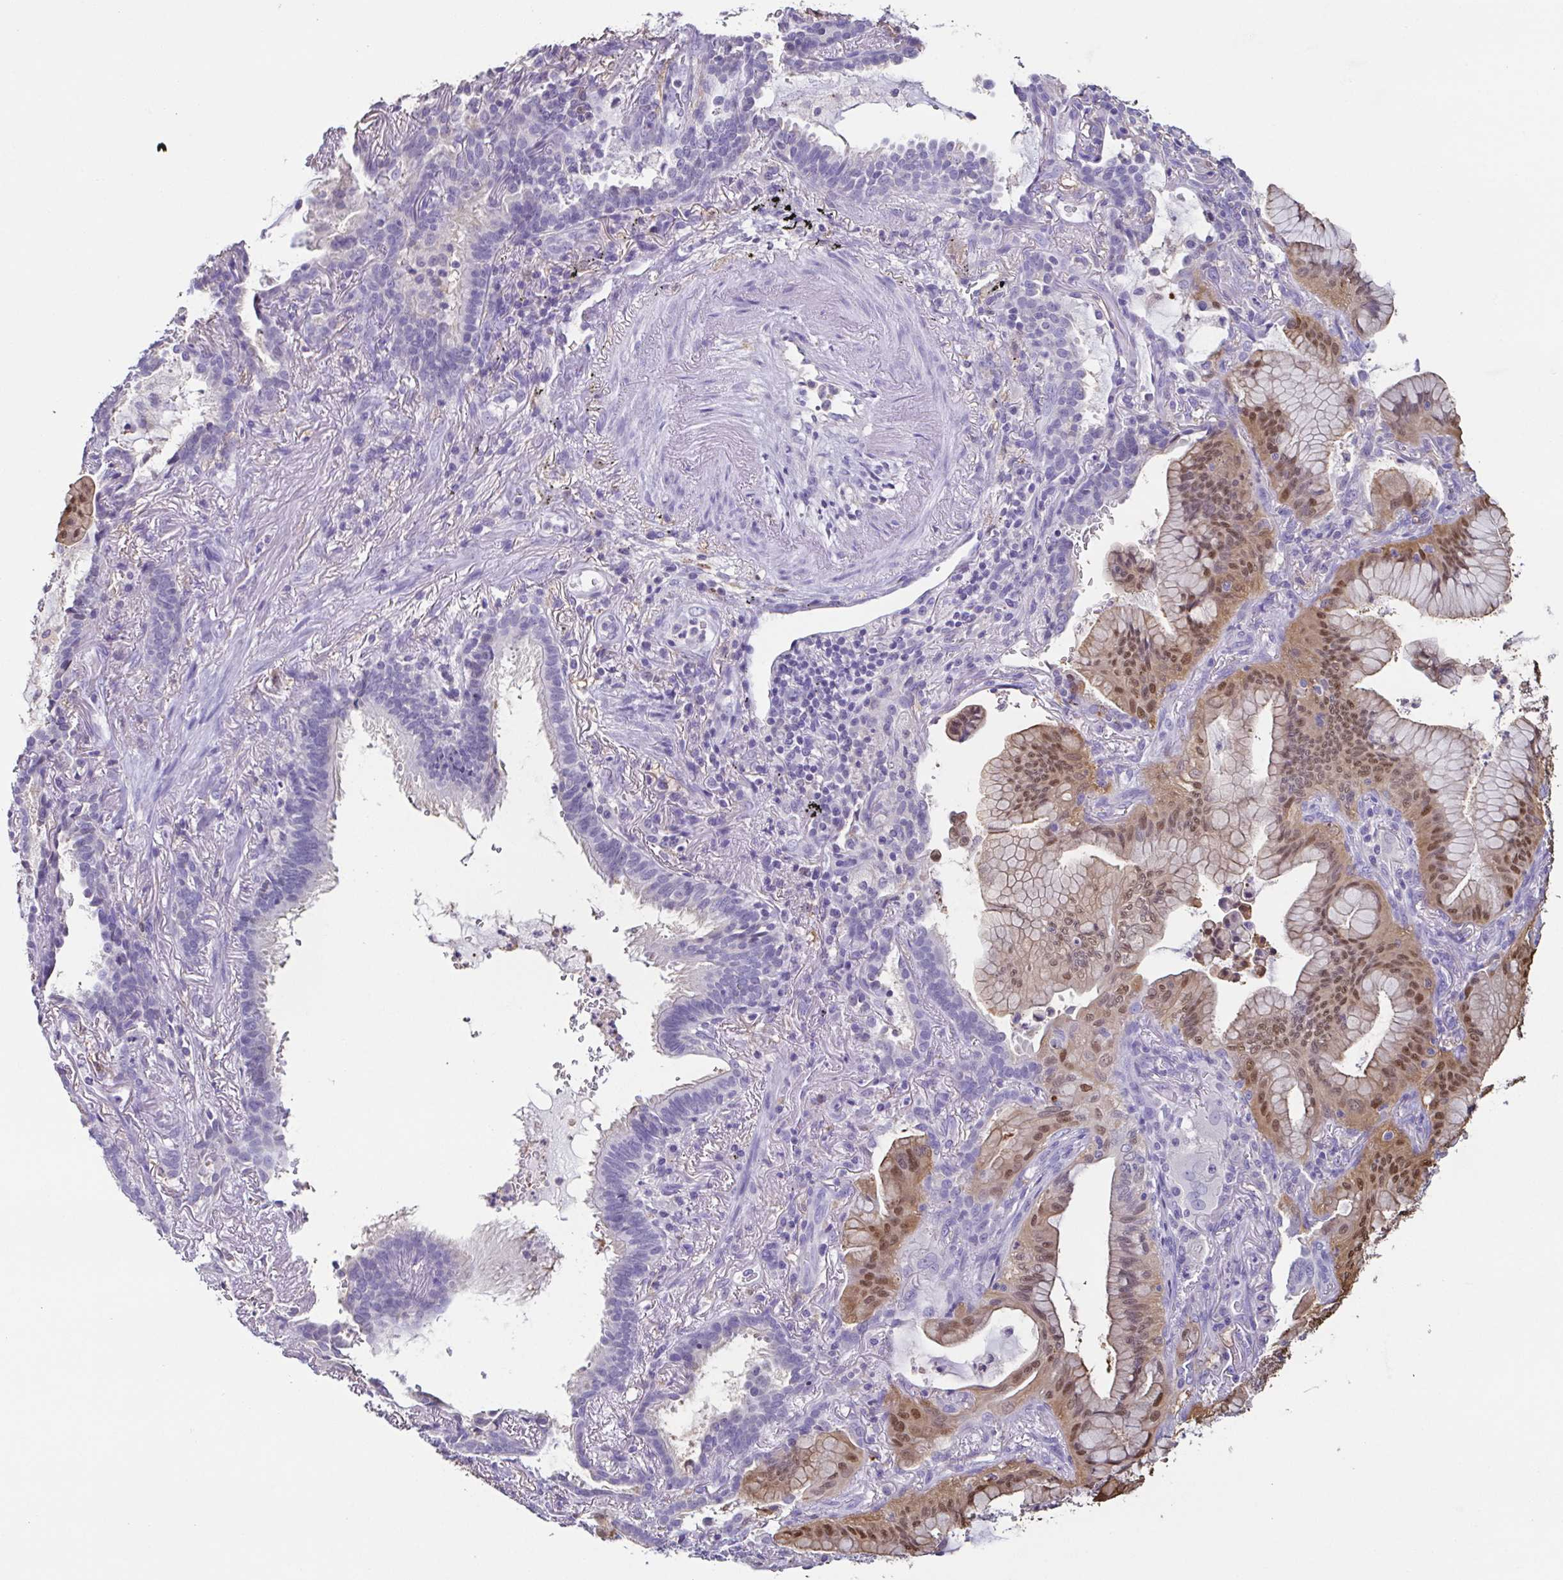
{"staining": {"intensity": "moderate", "quantity": "25%-75%", "location": "cytoplasmic/membranous,nuclear"}, "tissue": "lung cancer", "cell_type": "Tumor cells", "image_type": "cancer", "snomed": [{"axis": "morphology", "description": "Adenocarcinoma, NOS"}, {"axis": "topography", "description": "Lung"}], "caption": "High-magnification brightfield microscopy of lung cancer (adenocarcinoma) stained with DAB (3,3'-diaminobenzidine) (brown) and counterstained with hematoxylin (blue). tumor cells exhibit moderate cytoplasmic/membranous and nuclear staining is seen in approximately25%-75% of cells.", "gene": "ANXA10", "patient": {"sex": "male", "age": 77}}